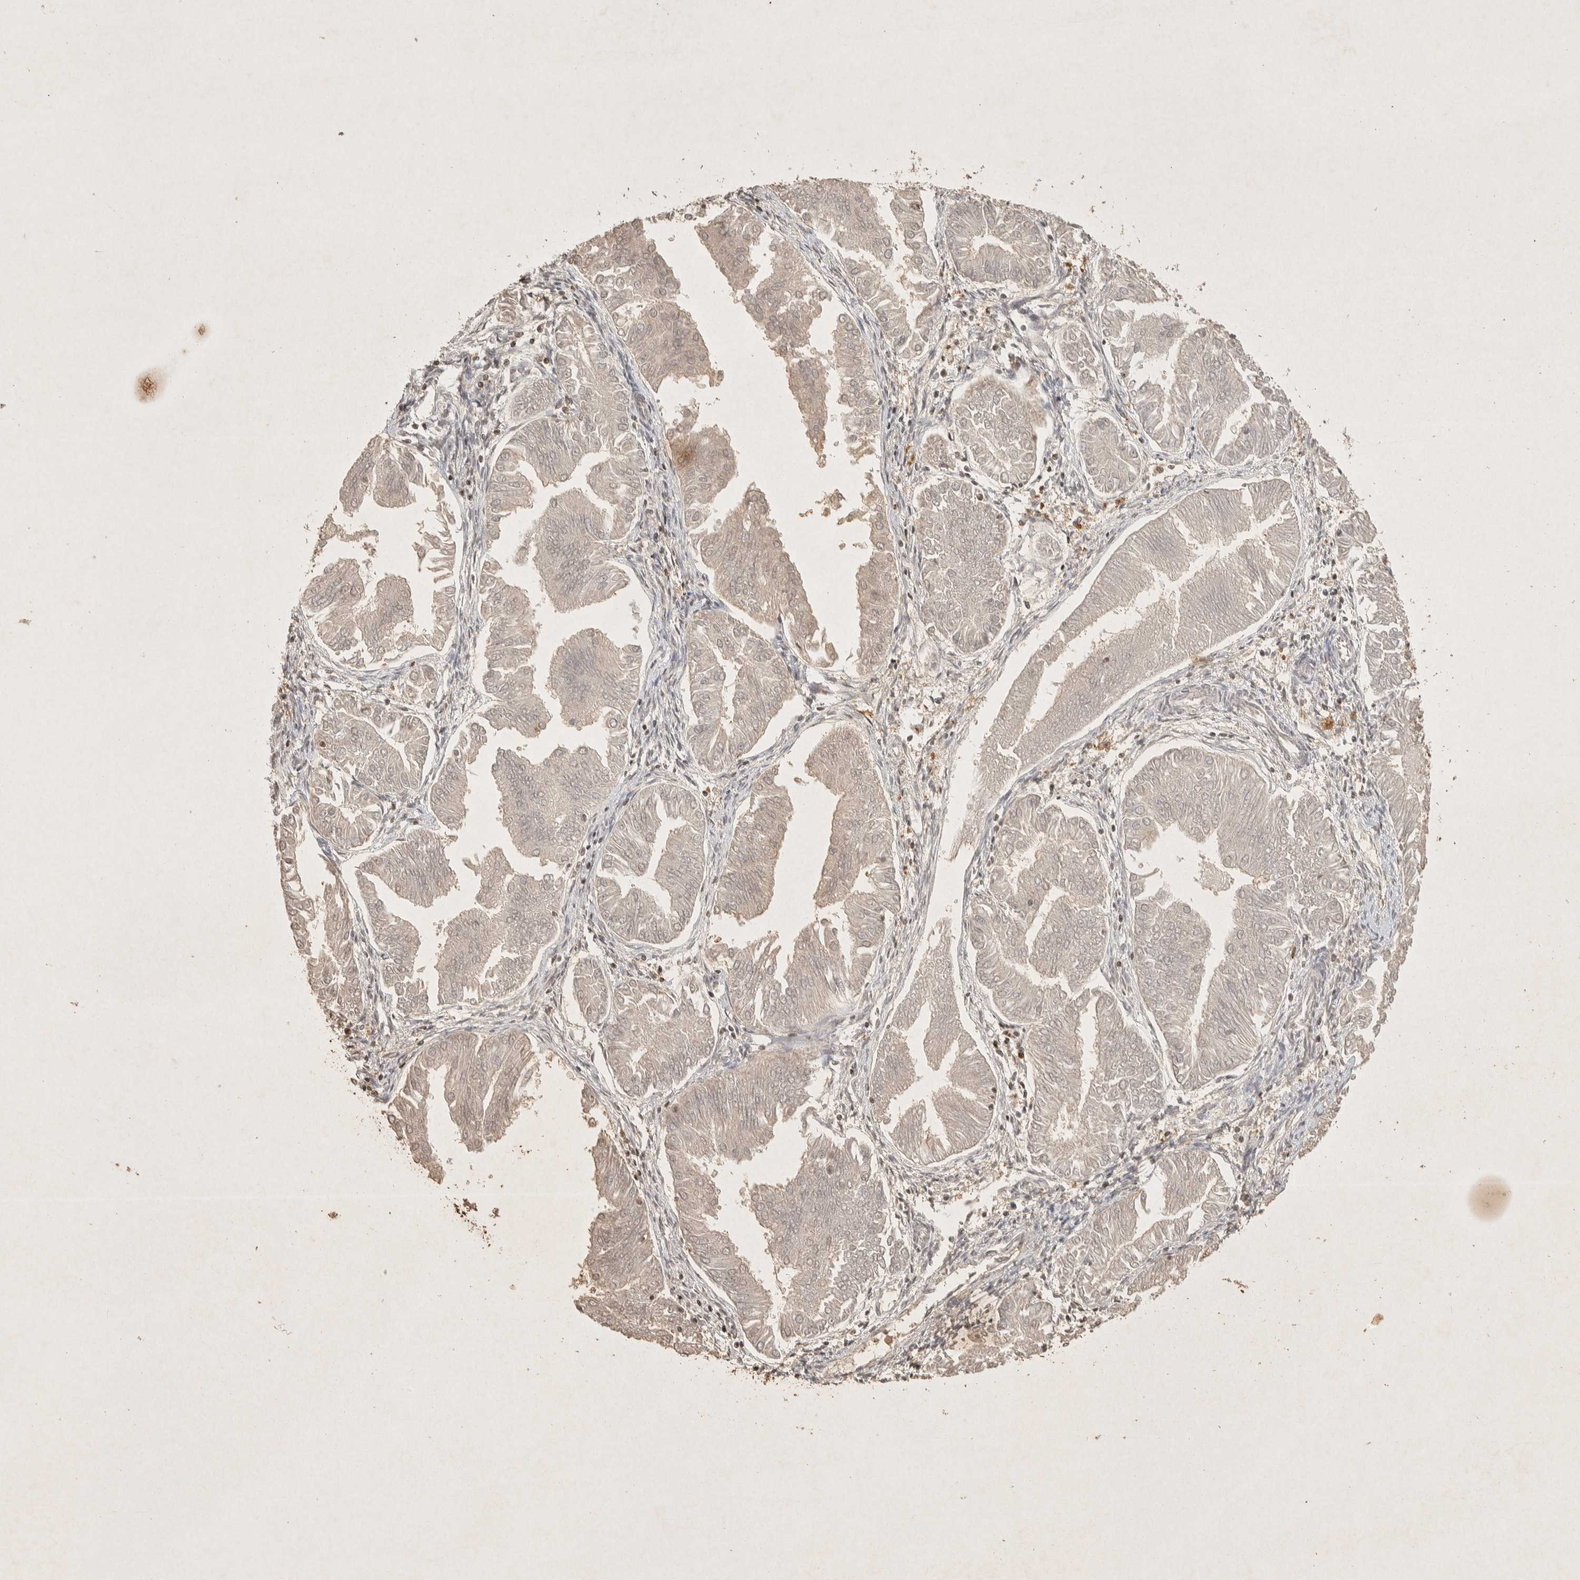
{"staining": {"intensity": "negative", "quantity": "none", "location": "none"}, "tissue": "endometrial cancer", "cell_type": "Tumor cells", "image_type": "cancer", "snomed": [{"axis": "morphology", "description": "Adenocarcinoma, NOS"}, {"axis": "topography", "description": "Endometrium"}], "caption": "Tumor cells are negative for brown protein staining in endometrial cancer (adenocarcinoma).", "gene": "RAC2", "patient": {"sex": "female", "age": 53}}